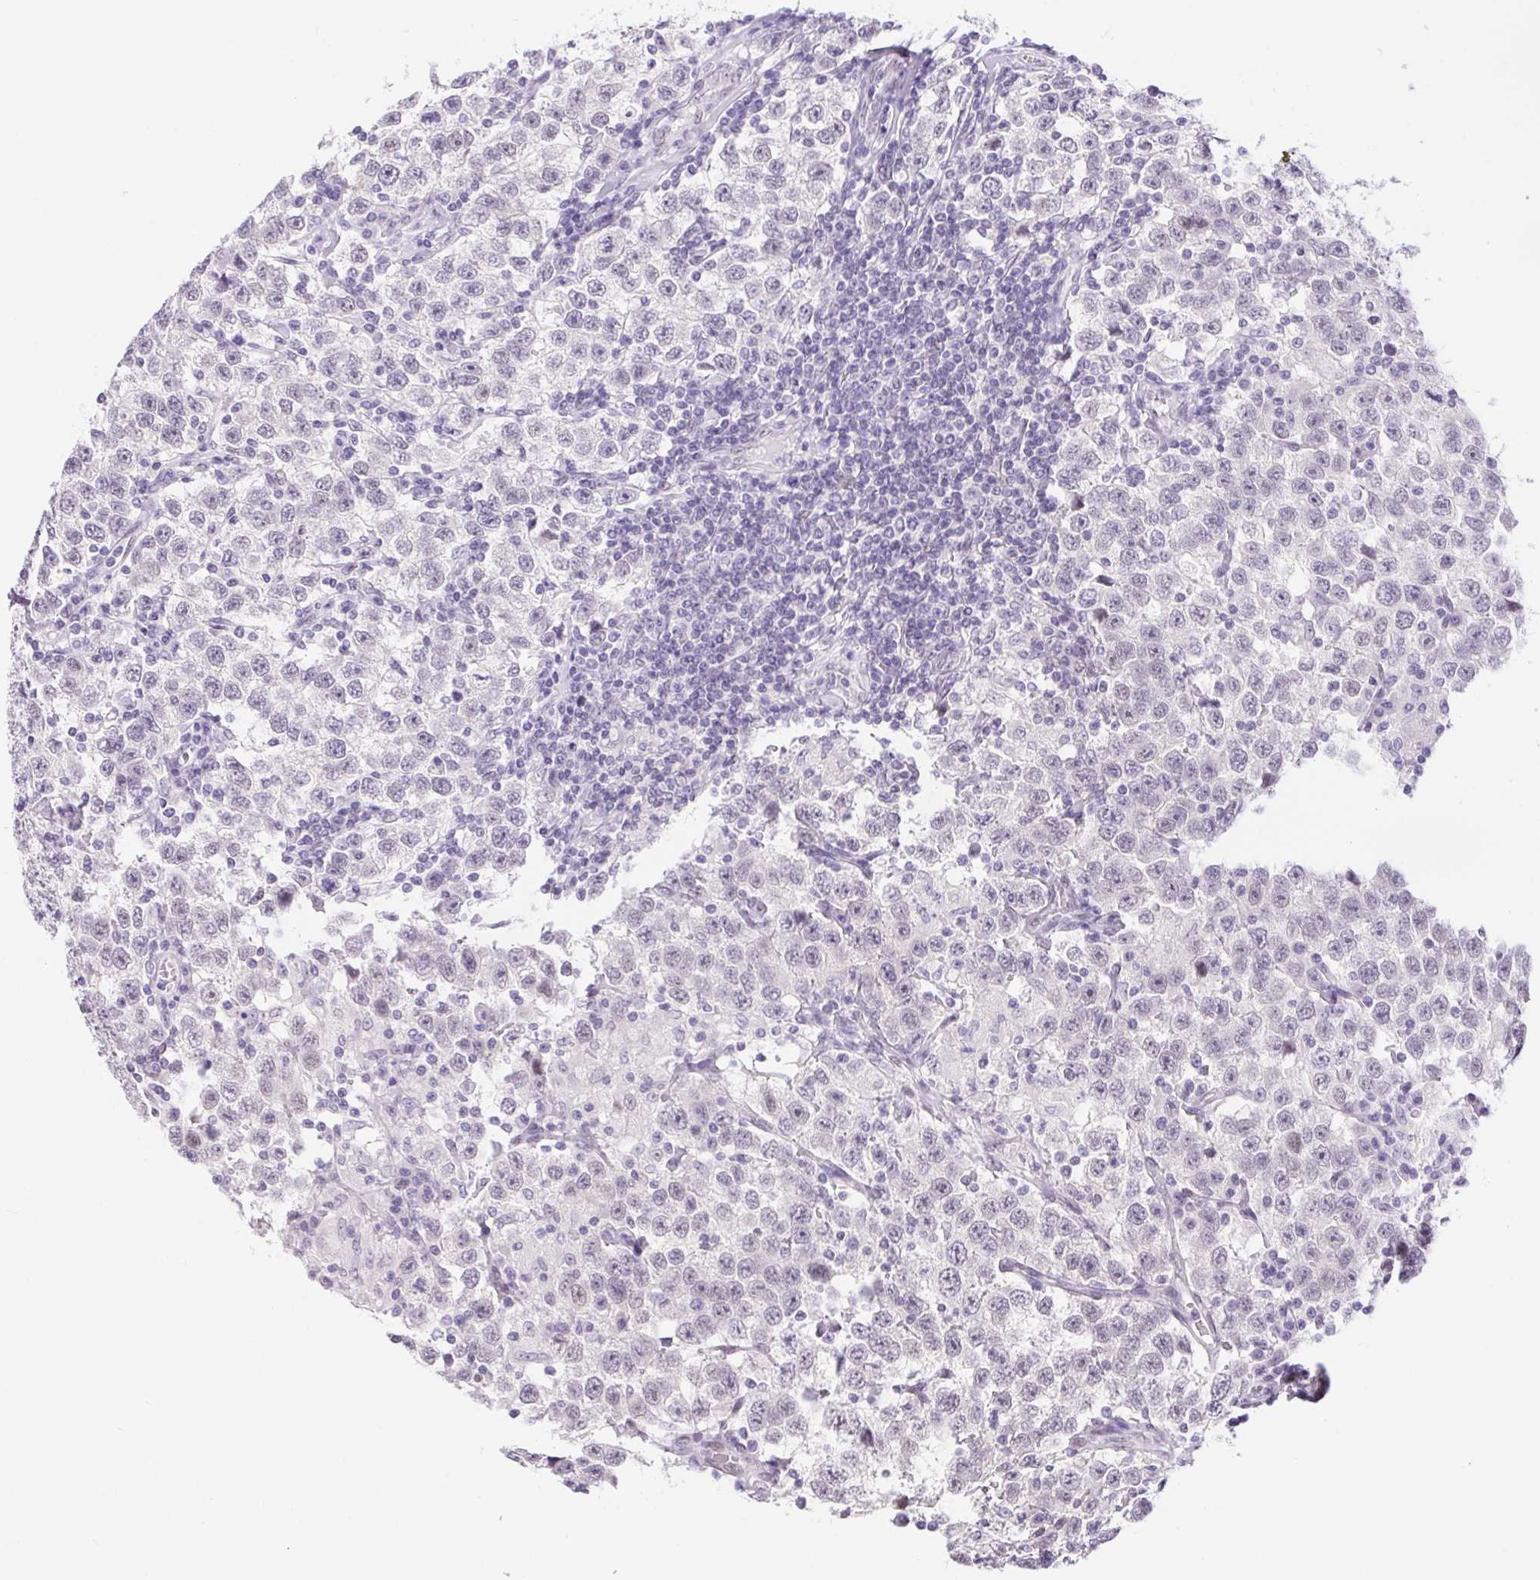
{"staining": {"intensity": "negative", "quantity": "none", "location": "none"}, "tissue": "testis cancer", "cell_type": "Tumor cells", "image_type": "cancer", "snomed": [{"axis": "morphology", "description": "Seminoma, NOS"}, {"axis": "topography", "description": "Testis"}], "caption": "Testis seminoma was stained to show a protein in brown. There is no significant staining in tumor cells.", "gene": "CAND1", "patient": {"sex": "male", "age": 41}}